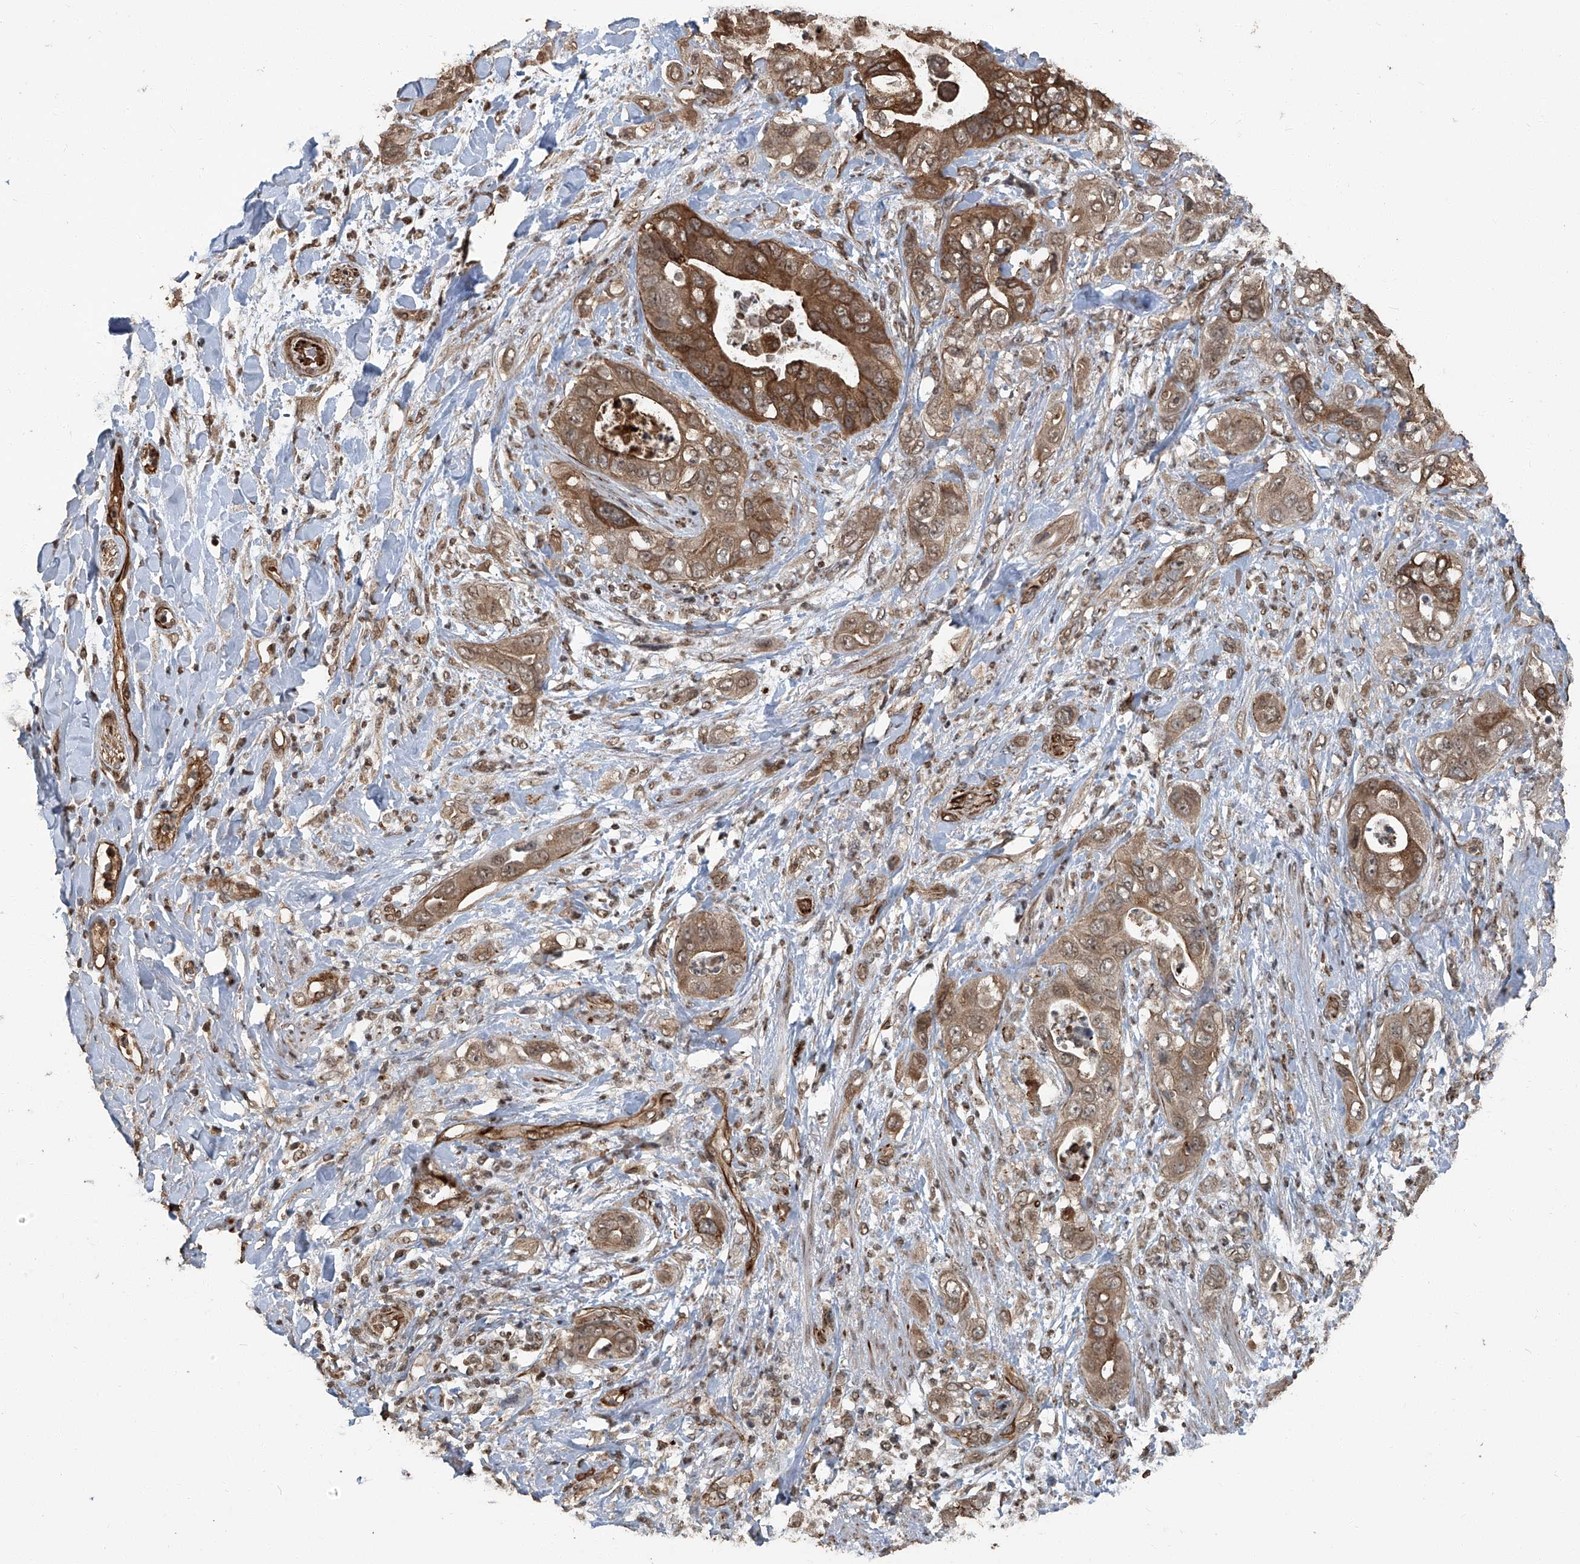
{"staining": {"intensity": "moderate", "quantity": ">75%", "location": "cytoplasmic/membranous"}, "tissue": "pancreatic cancer", "cell_type": "Tumor cells", "image_type": "cancer", "snomed": [{"axis": "morphology", "description": "Adenocarcinoma, NOS"}, {"axis": "topography", "description": "Pancreas"}], "caption": "Pancreatic cancer stained with immunohistochemistry (IHC) shows moderate cytoplasmic/membranous positivity in approximately >75% of tumor cells. (DAB = brown stain, brightfield microscopy at high magnification).", "gene": "GPR132", "patient": {"sex": "female", "age": 78}}